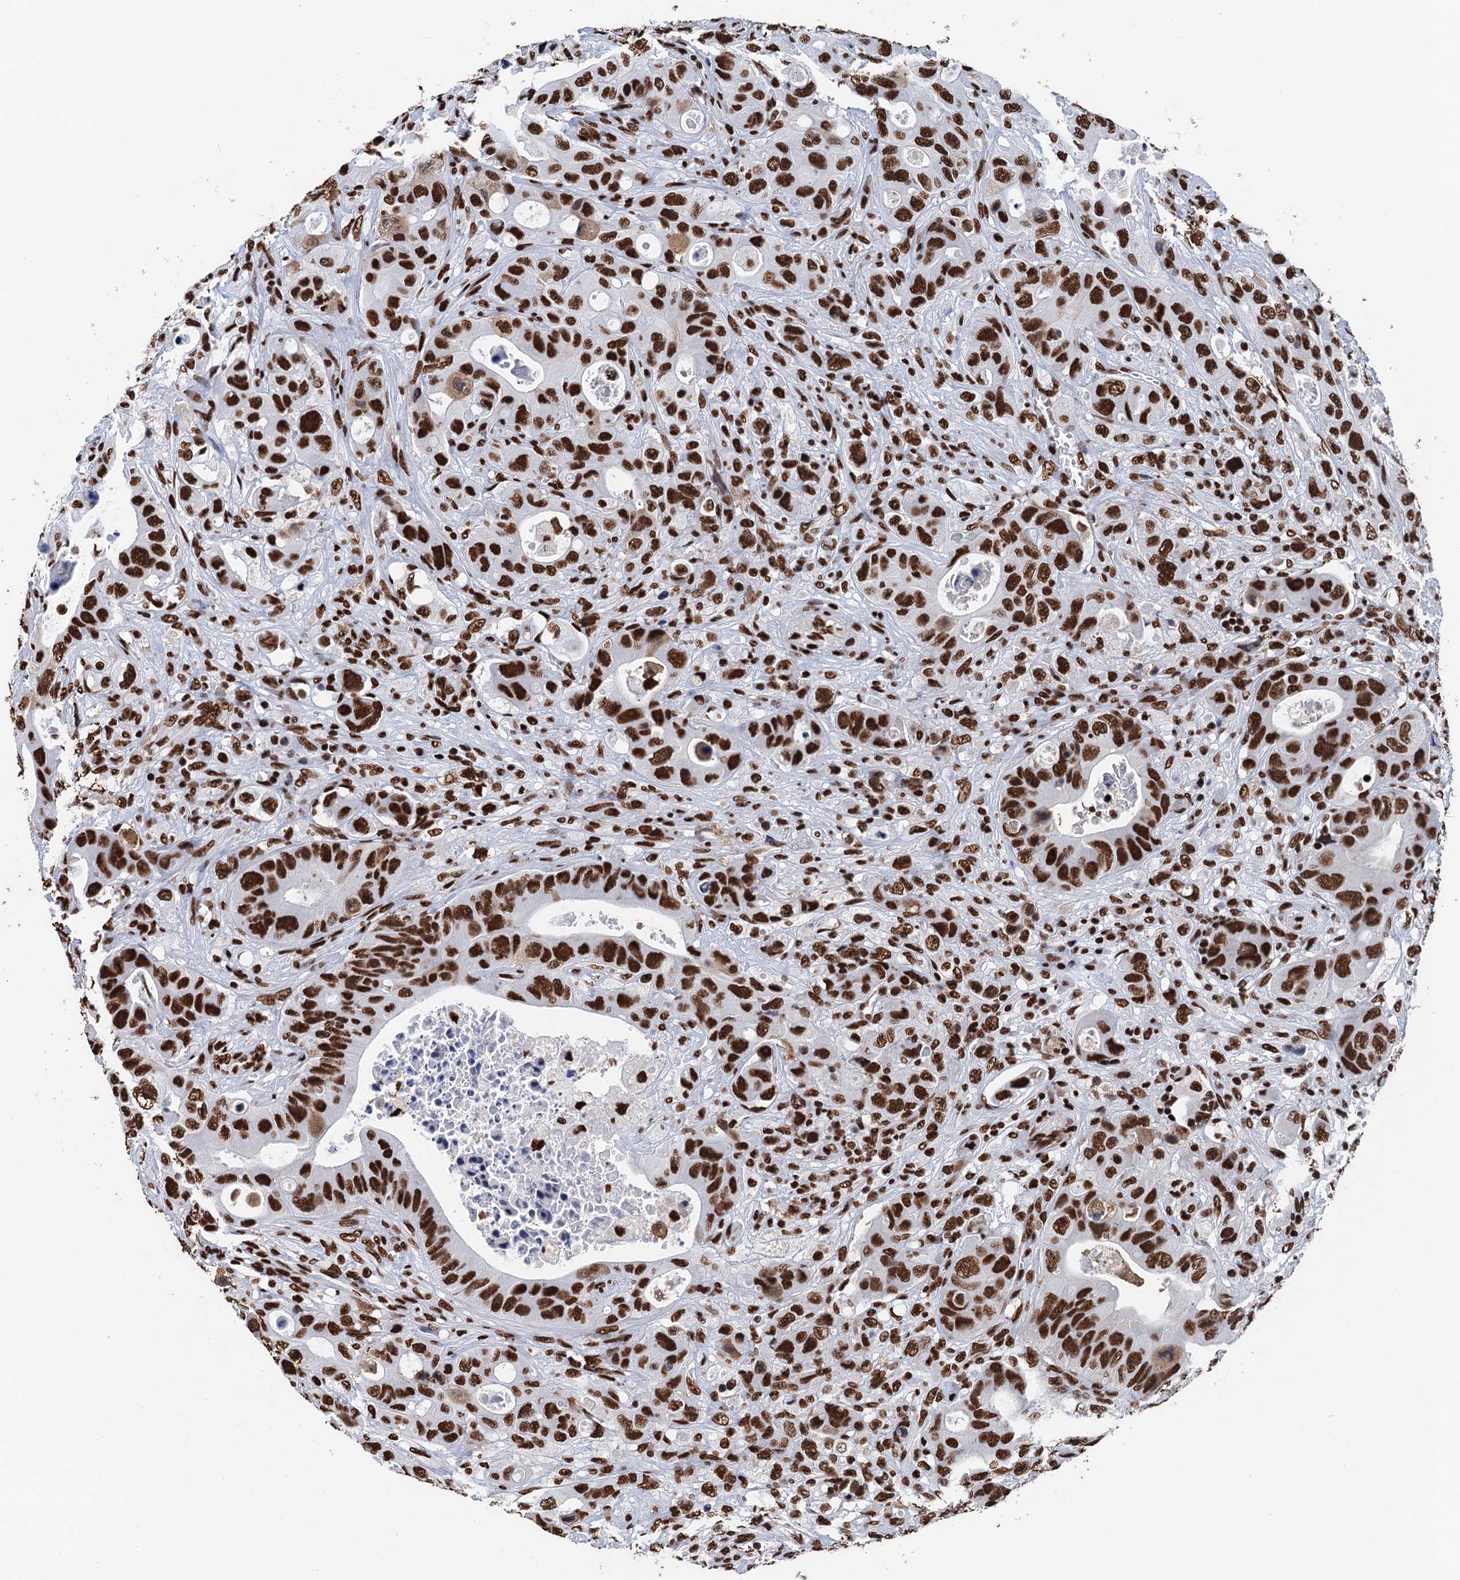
{"staining": {"intensity": "strong", "quantity": ">75%", "location": "nuclear"}, "tissue": "colorectal cancer", "cell_type": "Tumor cells", "image_type": "cancer", "snomed": [{"axis": "morphology", "description": "Adenocarcinoma, NOS"}, {"axis": "topography", "description": "Colon"}], "caption": "Protein staining of colorectal cancer (adenocarcinoma) tissue demonstrates strong nuclear positivity in about >75% of tumor cells.", "gene": "UBA2", "patient": {"sex": "female", "age": 46}}